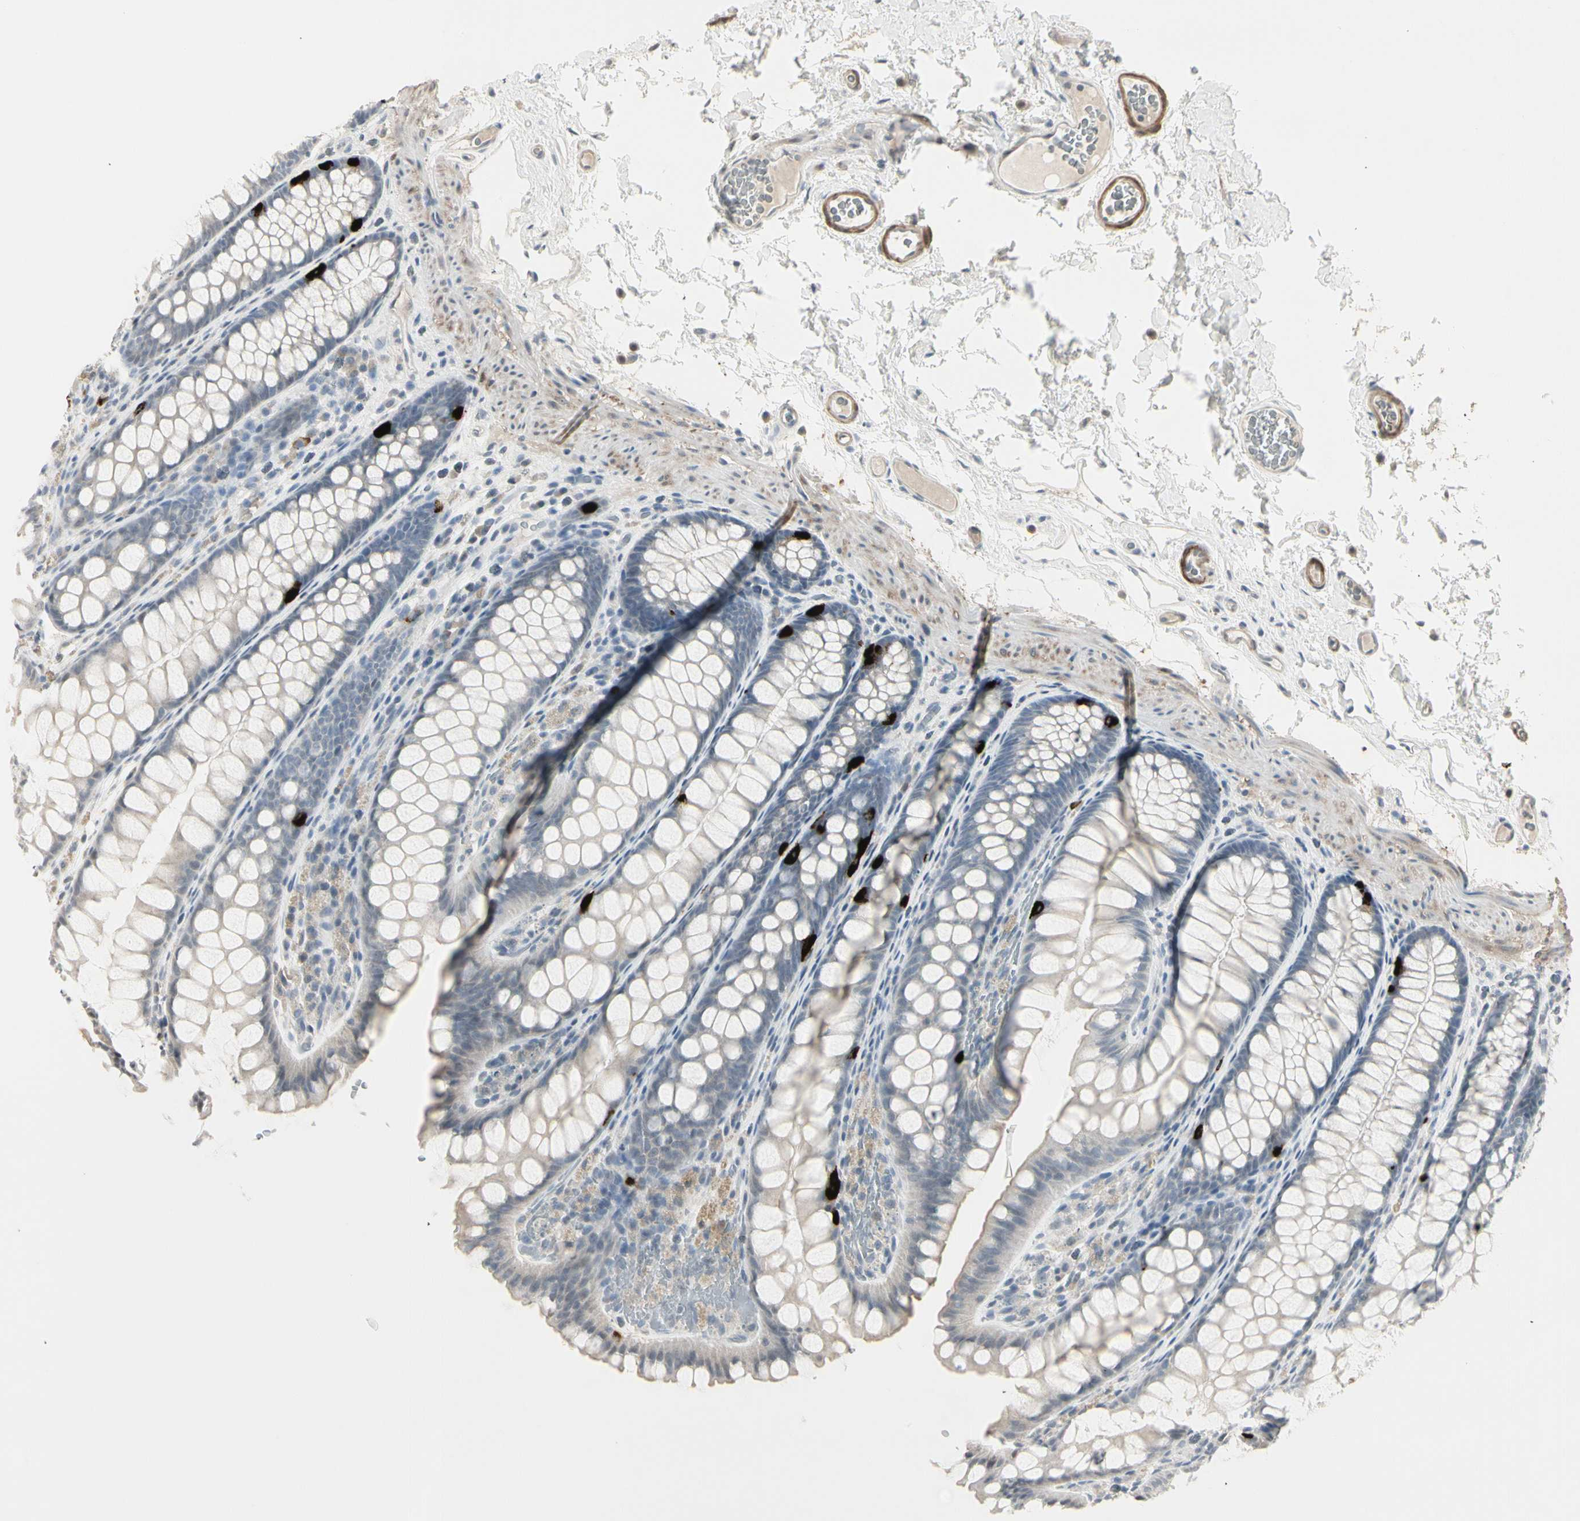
{"staining": {"intensity": "weak", "quantity": "25%-75%", "location": "cytoplasmic/membranous"}, "tissue": "colon", "cell_type": "Endothelial cells", "image_type": "normal", "snomed": [{"axis": "morphology", "description": "Normal tissue, NOS"}, {"axis": "topography", "description": "Colon"}], "caption": "Immunohistochemistry (DAB (3,3'-diaminobenzidine)) staining of unremarkable colon reveals weak cytoplasmic/membranous protein expression in about 25%-75% of endothelial cells. (DAB (3,3'-diaminobenzidine) = brown stain, brightfield microscopy at high magnification).", "gene": "DMPK", "patient": {"sex": "female", "age": 55}}